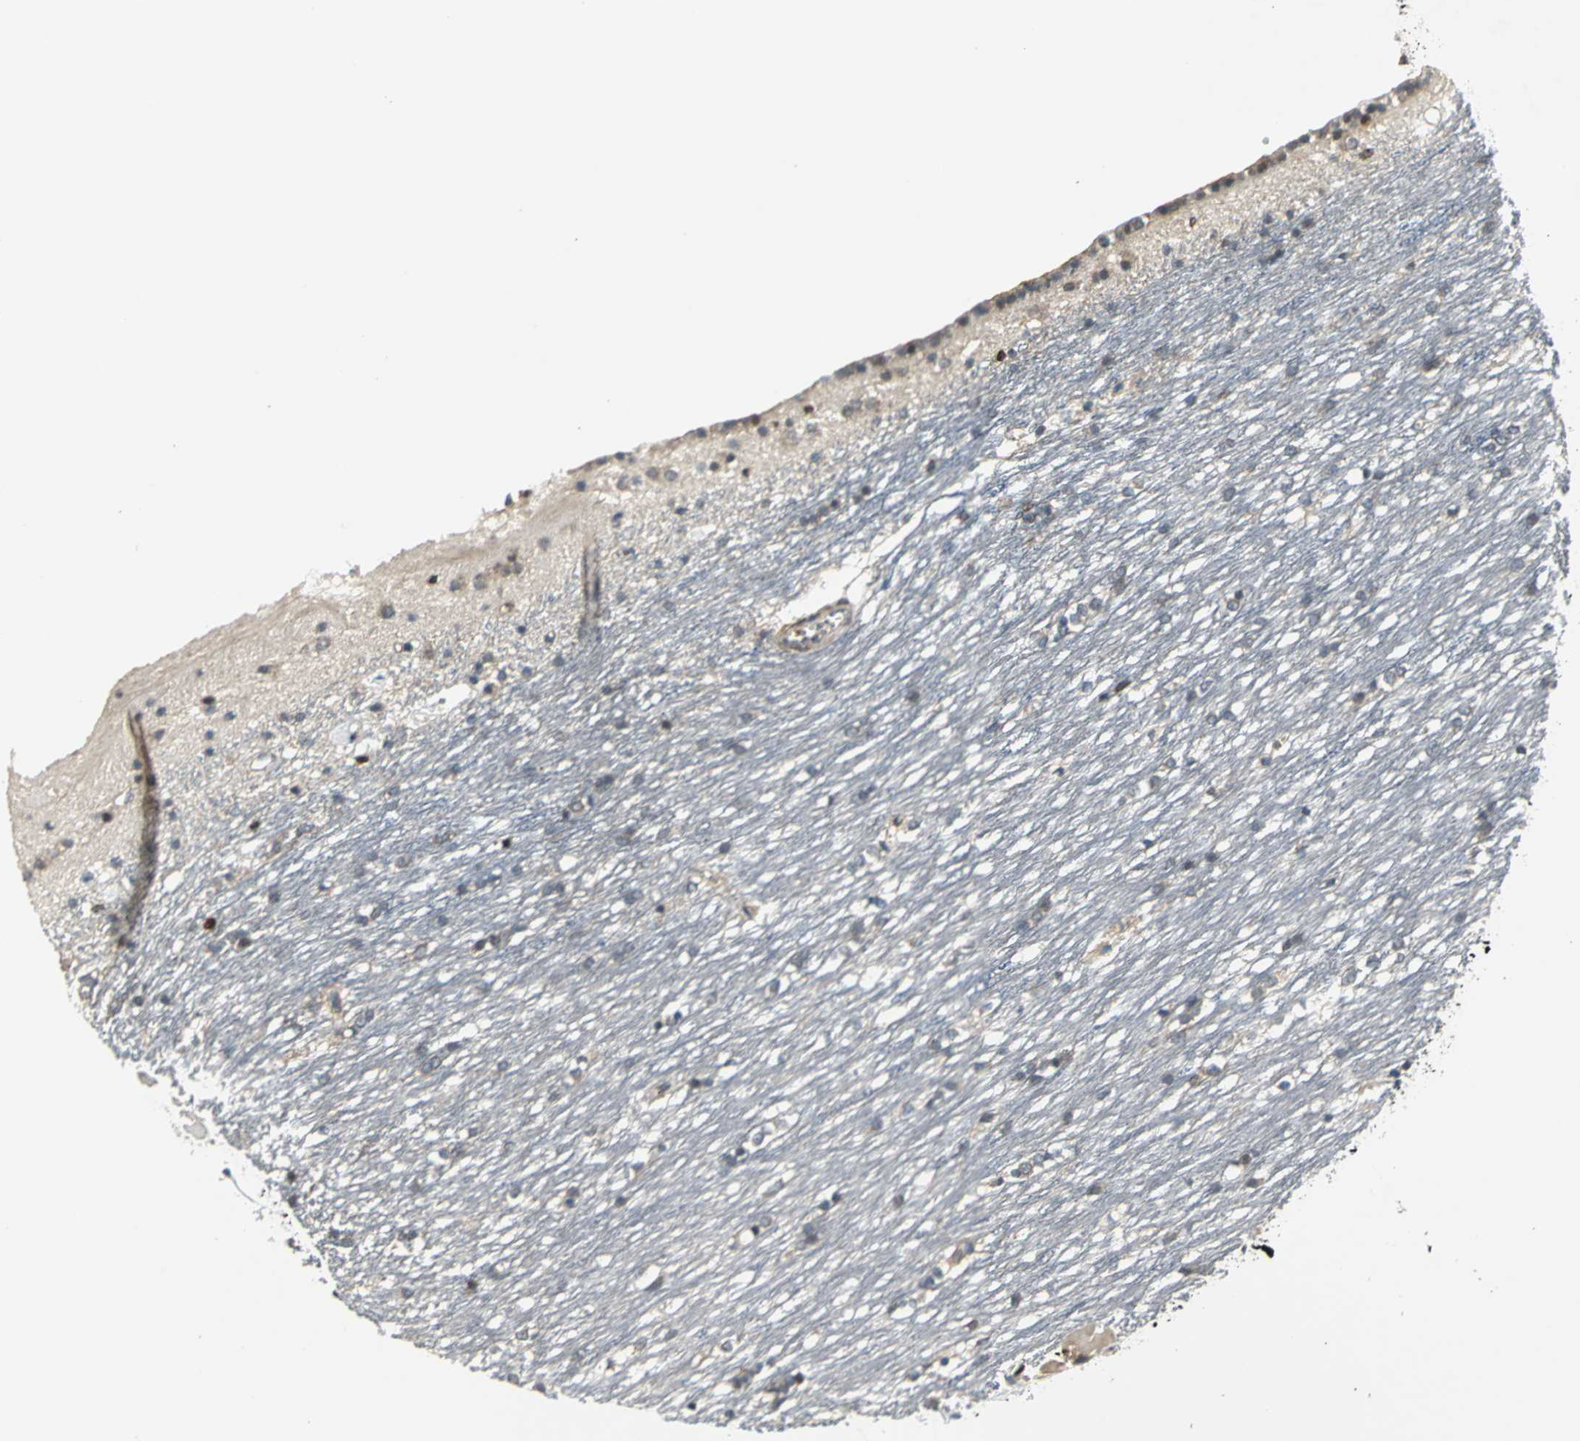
{"staining": {"intensity": "moderate", "quantity": "25%-75%", "location": "cytoplasmic/membranous"}, "tissue": "caudate", "cell_type": "Glial cells", "image_type": "normal", "snomed": [{"axis": "morphology", "description": "Normal tissue, NOS"}, {"axis": "topography", "description": "Lateral ventricle wall"}], "caption": "Protein expression analysis of unremarkable human caudate reveals moderate cytoplasmic/membranous positivity in approximately 25%-75% of glial cells. Using DAB (3,3'-diaminobenzidine) (brown) and hematoxylin (blue) stains, captured at high magnification using brightfield microscopy.", "gene": "AHR", "patient": {"sex": "female", "age": 19}}